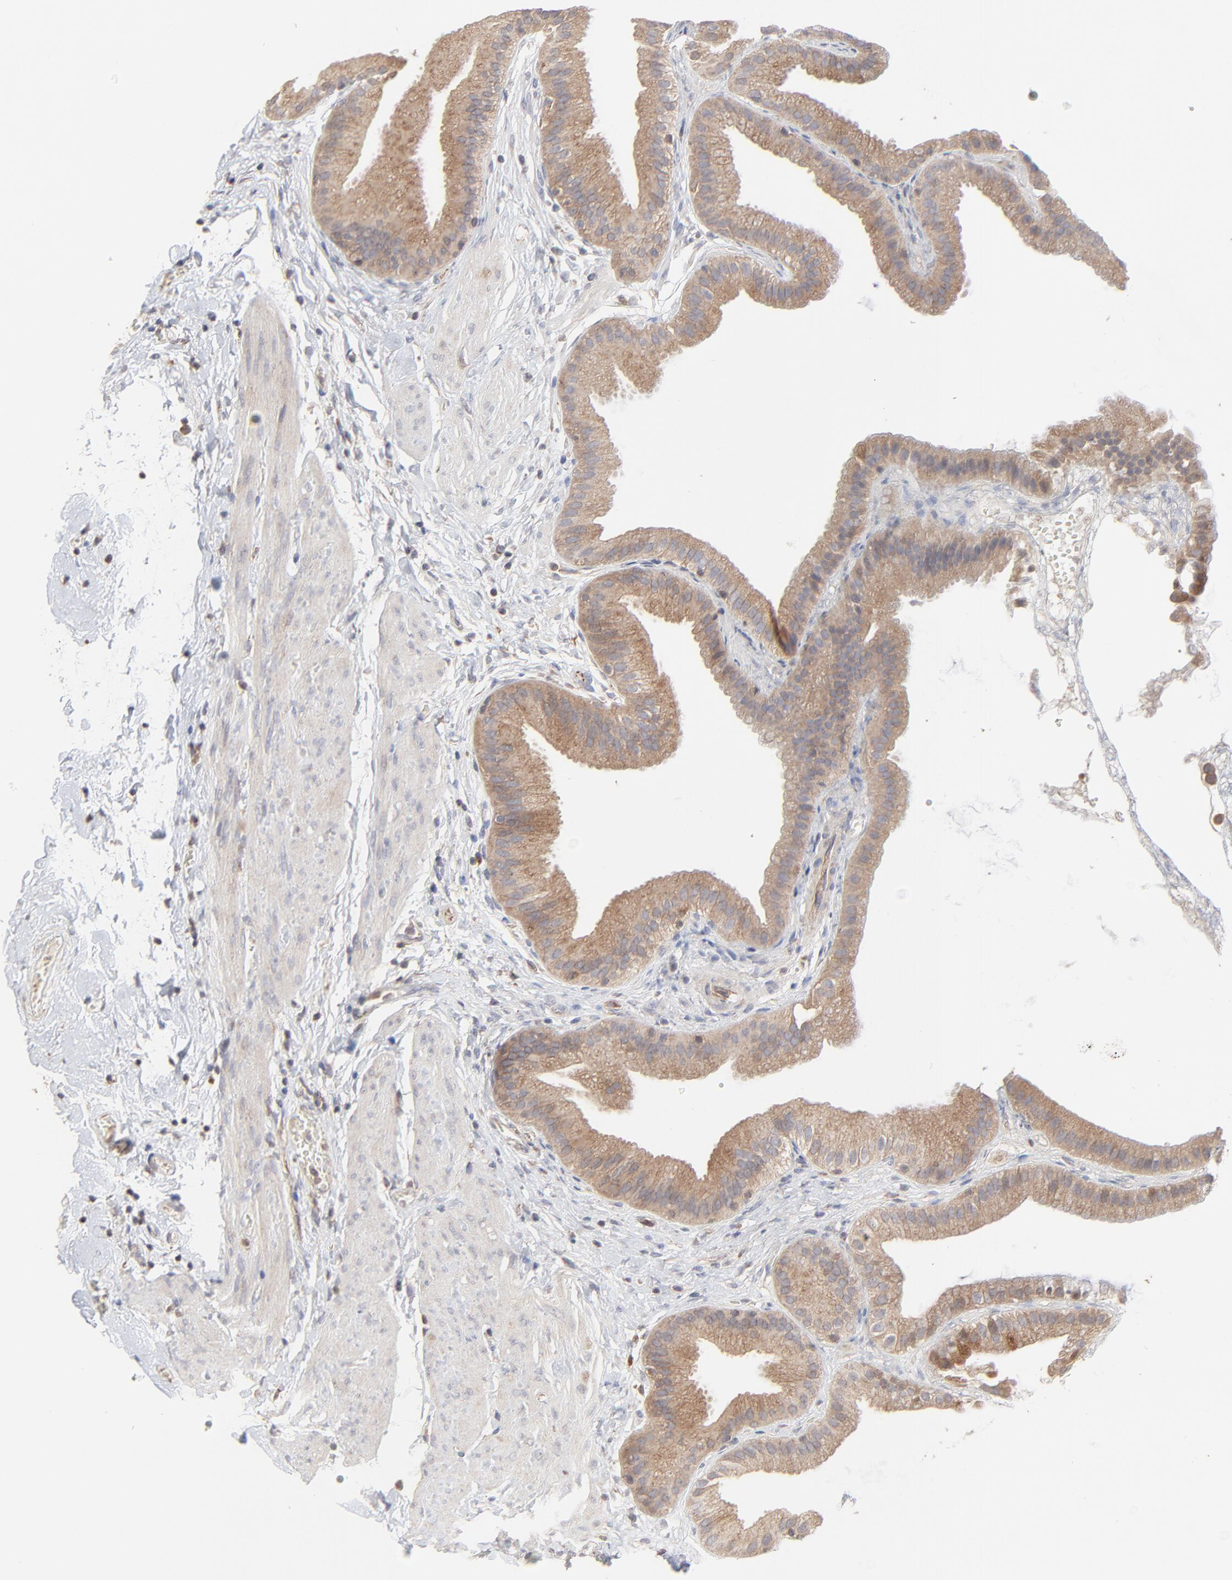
{"staining": {"intensity": "moderate", "quantity": ">75%", "location": "cytoplasmic/membranous"}, "tissue": "gallbladder", "cell_type": "Glandular cells", "image_type": "normal", "snomed": [{"axis": "morphology", "description": "Normal tissue, NOS"}, {"axis": "topography", "description": "Gallbladder"}], "caption": "Brown immunohistochemical staining in unremarkable human gallbladder demonstrates moderate cytoplasmic/membranous positivity in about >75% of glandular cells.", "gene": "RAB9A", "patient": {"sex": "female", "age": 63}}